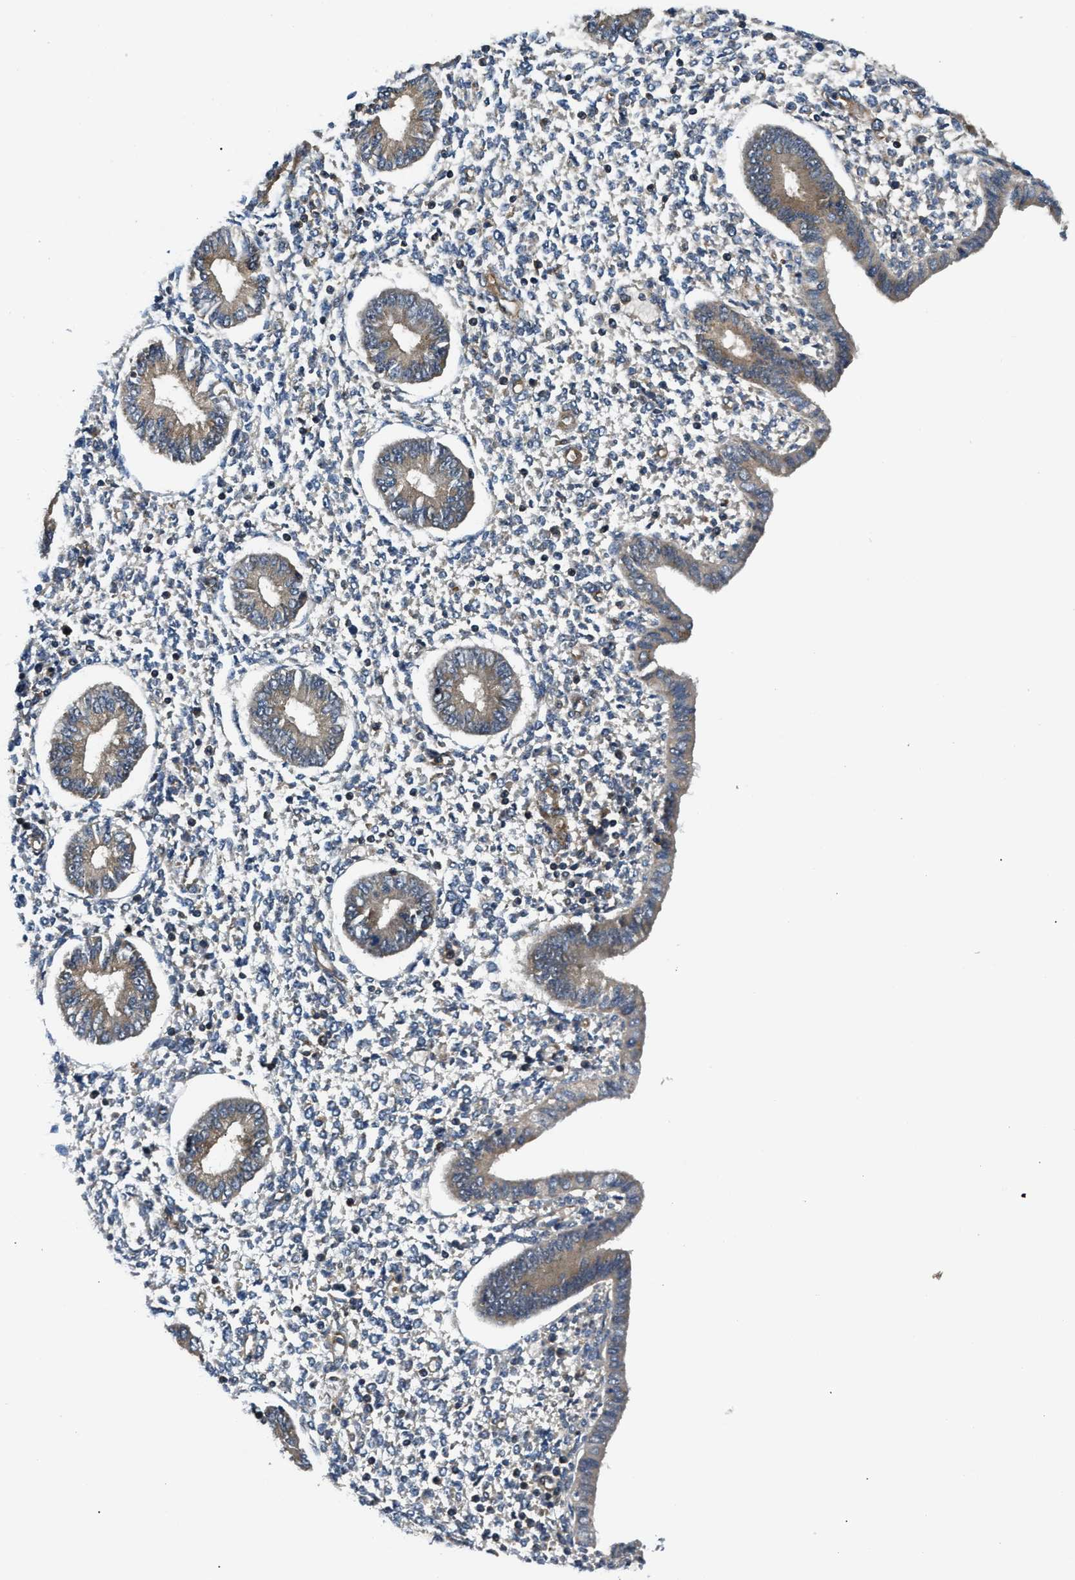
{"staining": {"intensity": "negative", "quantity": "none", "location": "none"}, "tissue": "endometrium", "cell_type": "Cells in endometrial stroma", "image_type": "normal", "snomed": [{"axis": "morphology", "description": "Normal tissue, NOS"}, {"axis": "topography", "description": "Endometrium"}], "caption": "IHC photomicrograph of unremarkable endometrium: endometrium stained with DAB exhibits no significant protein positivity in cells in endometrial stroma.", "gene": "PNPLA8", "patient": {"sex": "female", "age": 50}}